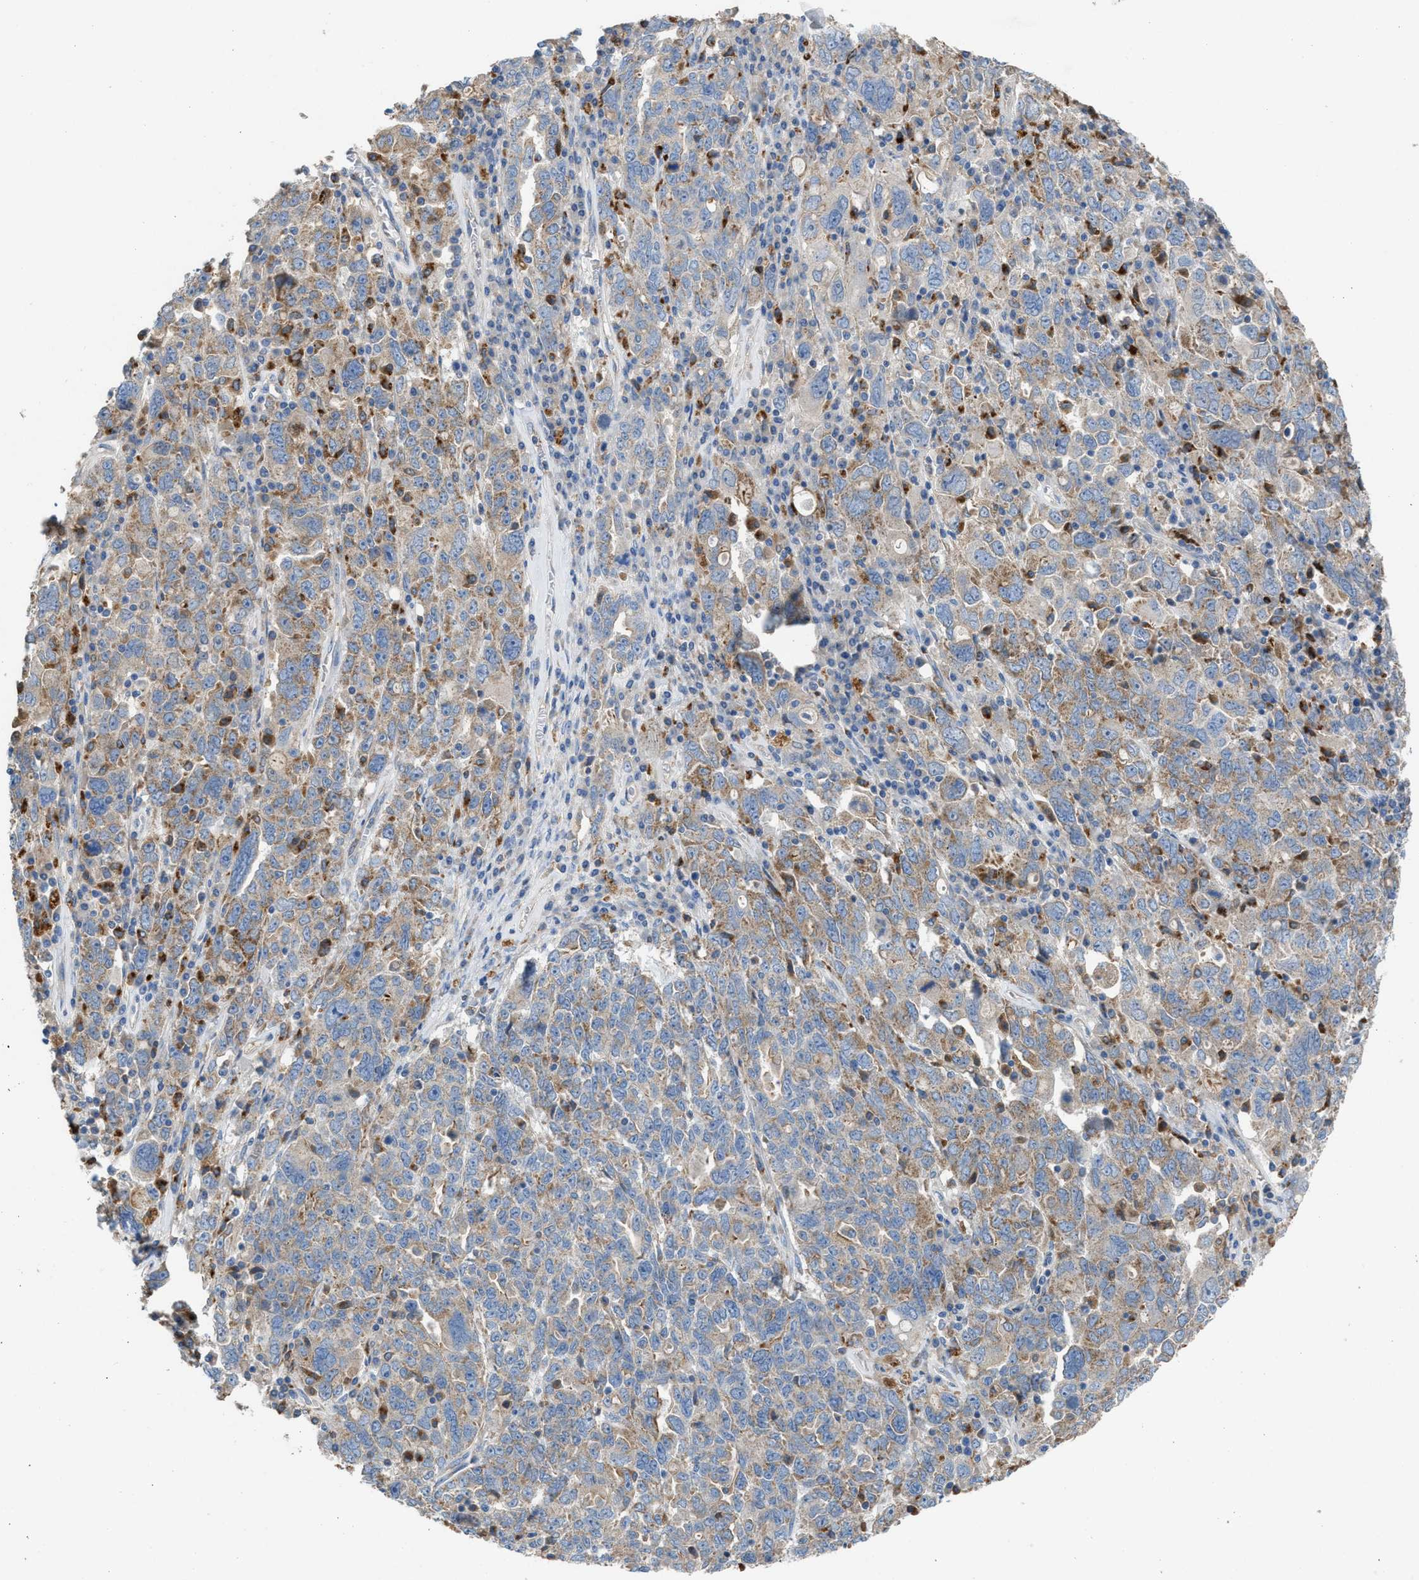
{"staining": {"intensity": "weak", "quantity": "<25%", "location": "cytoplasmic/membranous"}, "tissue": "ovarian cancer", "cell_type": "Tumor cells", "image_type": "cancer", "snomed": [{"axis": "morphology", "description": "Carcinoma, endometroid"}, {"axis": "topography", "description": "Ovary"}], "caption": "Immunohistochemistry photomicrograph of endometroid carcinoma (ovarian) stained for a protein (brown), which exhibits no positivity in tumor cells. Brightfield microscopy of immunohistochemistry stained with DAB (brown) and hematoxylin (blue), captured at high magnification.", "gene": "AOAH", "patient": {"sex": "female", "age": 62}}